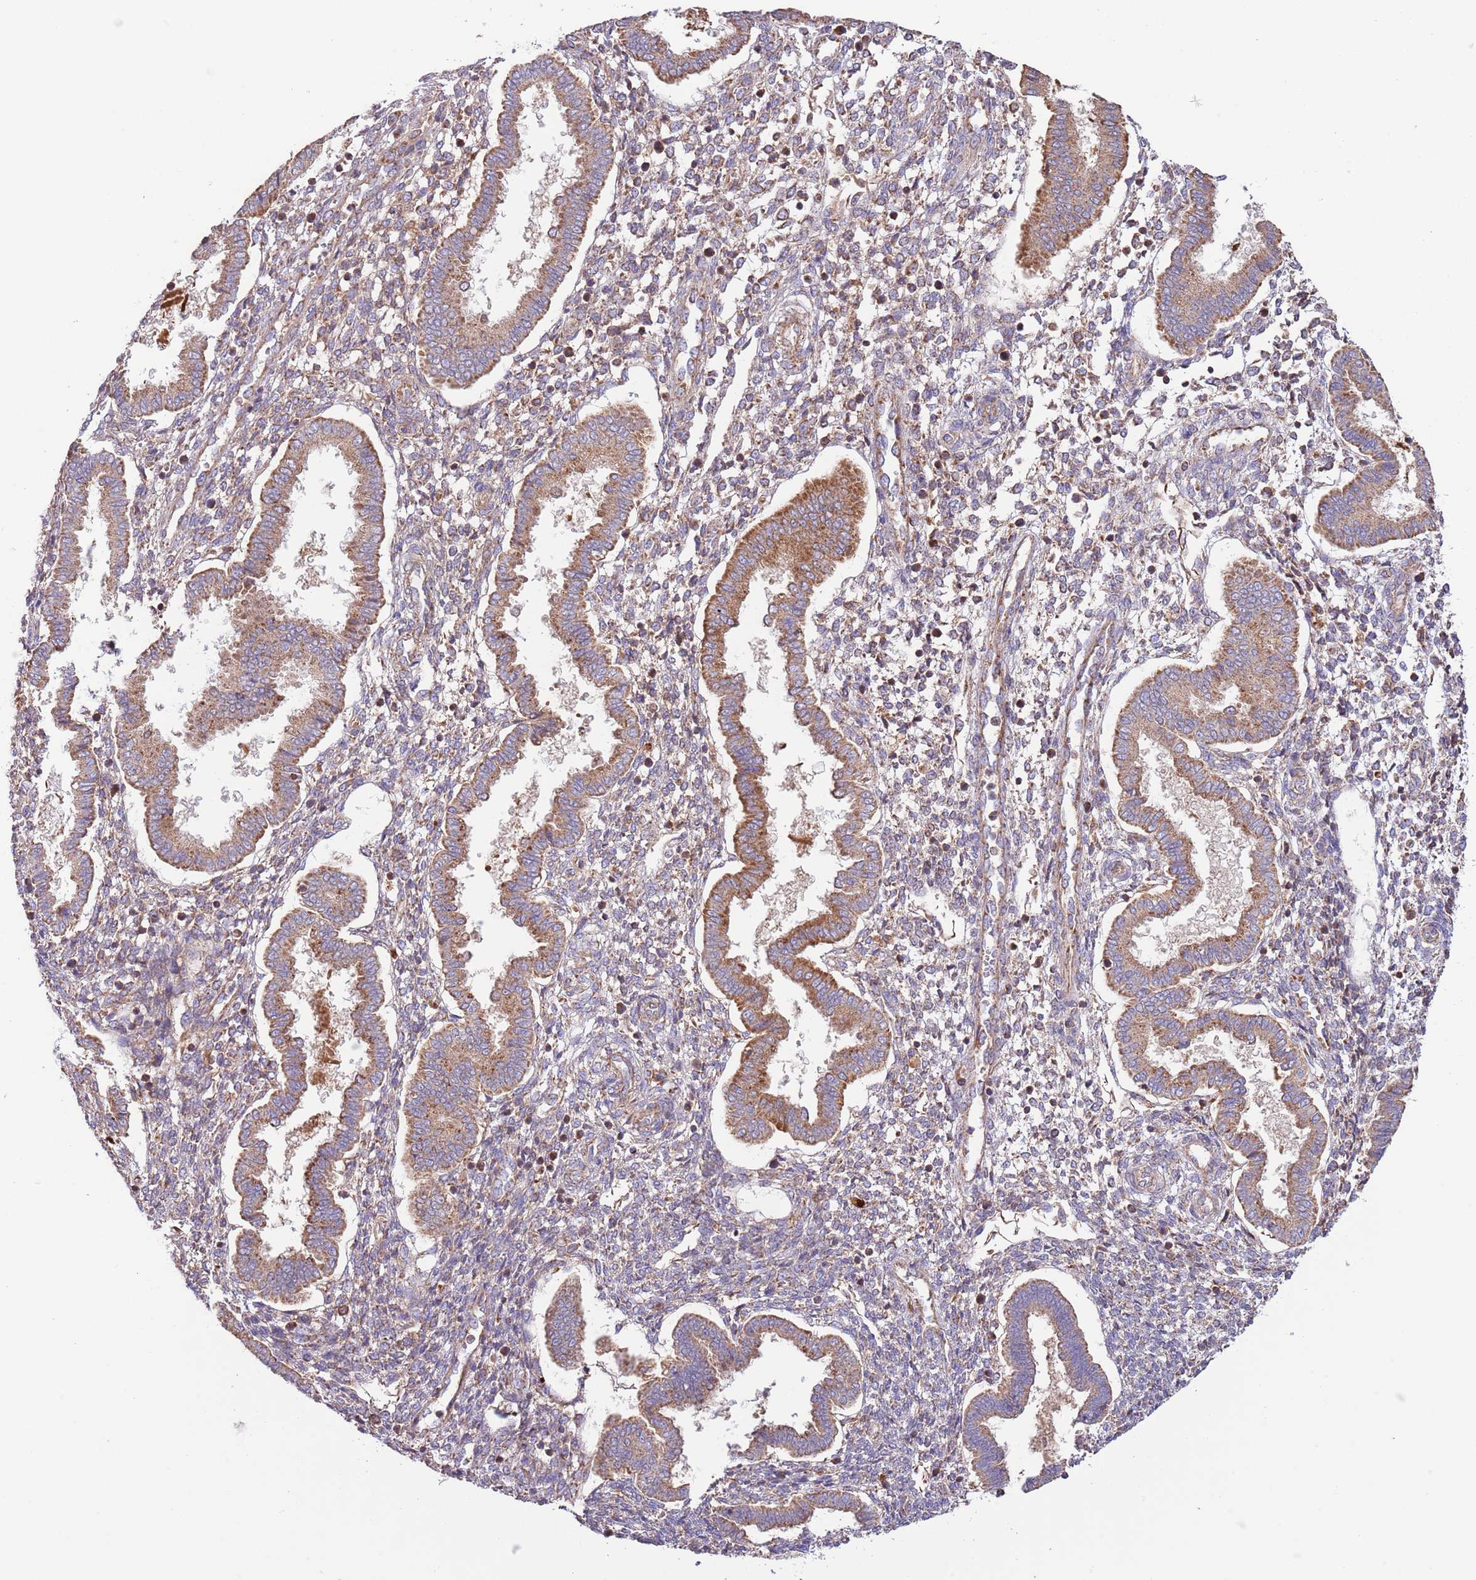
{"staining": {"intensity": "moderate", "quantity": ">75%", "location": "cytoplasmic/membranous"}, "tissue": "endometrium", "cell_type": "Cells in endometrial stroma", "image_type": "normal", "snomed": [{"axis": "morphology", "description": "Normal tissue, NOS"}, {"axis": "topography", "description": "Endometrium"}], "caption": "Endometrium was stained to show a protein in brown. There is medium levels of moderate cytoplasmic/membranous positivity in approximately >75% of cells in endometrial stroma. The protein is shown in brown color, while the nuclei are stained blue.", "gene": "DNAJA3", "patient": {"sex": "female", "age": 24}}